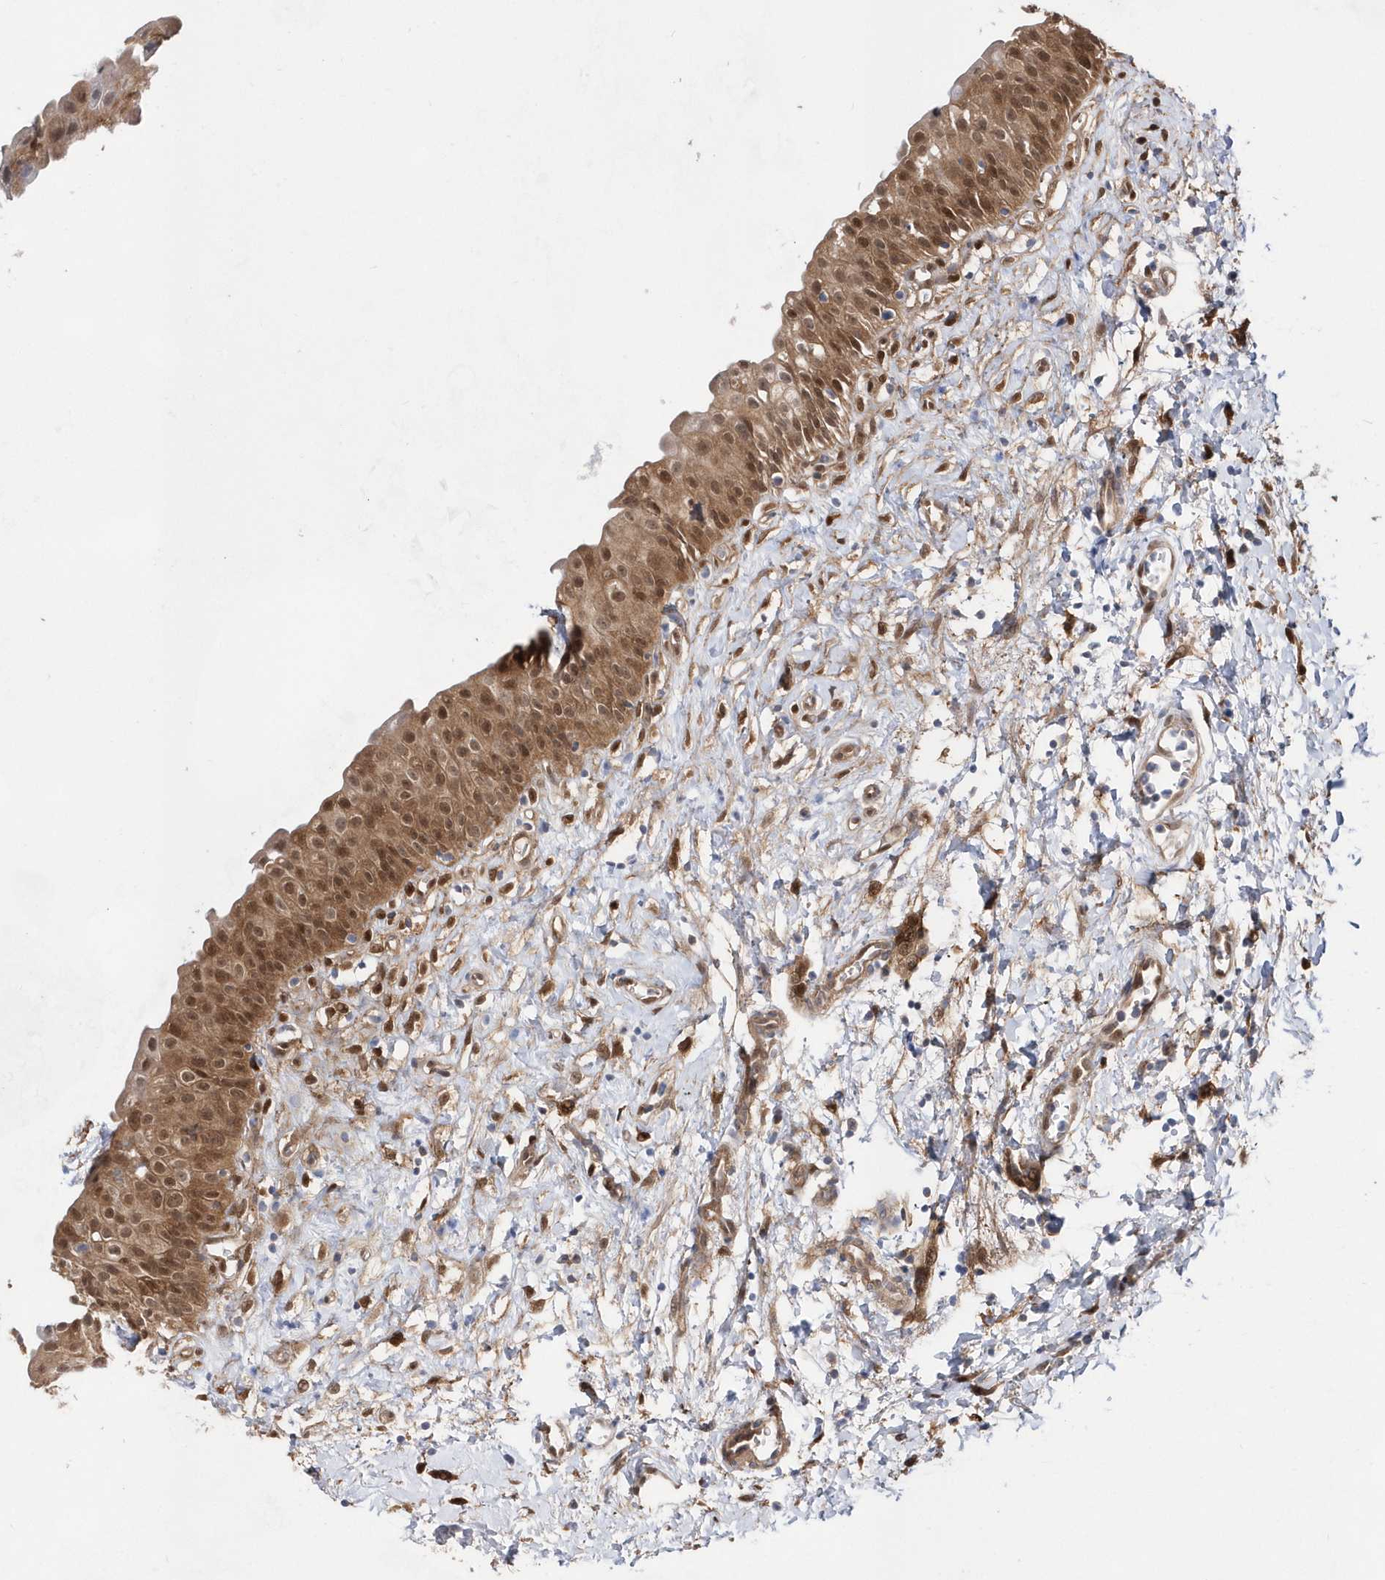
{"staining": {"intensity": "moderate", "quantity": ">75%", "location": "cytoplasmic/membranous,nuclear"}, "tissue": "urinary bladder", "cell_type": "Urothelial cells", "image_type": "normal", "snomed": [{"axis": "morphology", "description": "Normal tissue, NOS"}, {"axis": "topography", "description": "Urinary bladder"}], "caption": "IHC (DAB) staining of benign urinary bladder shows moderate cytoplasmic/membranous,nuclear protein staining in about >75% of urothelial cells.", "gene": "BDH2", "patient": {"sex": "male", "age": 51}}